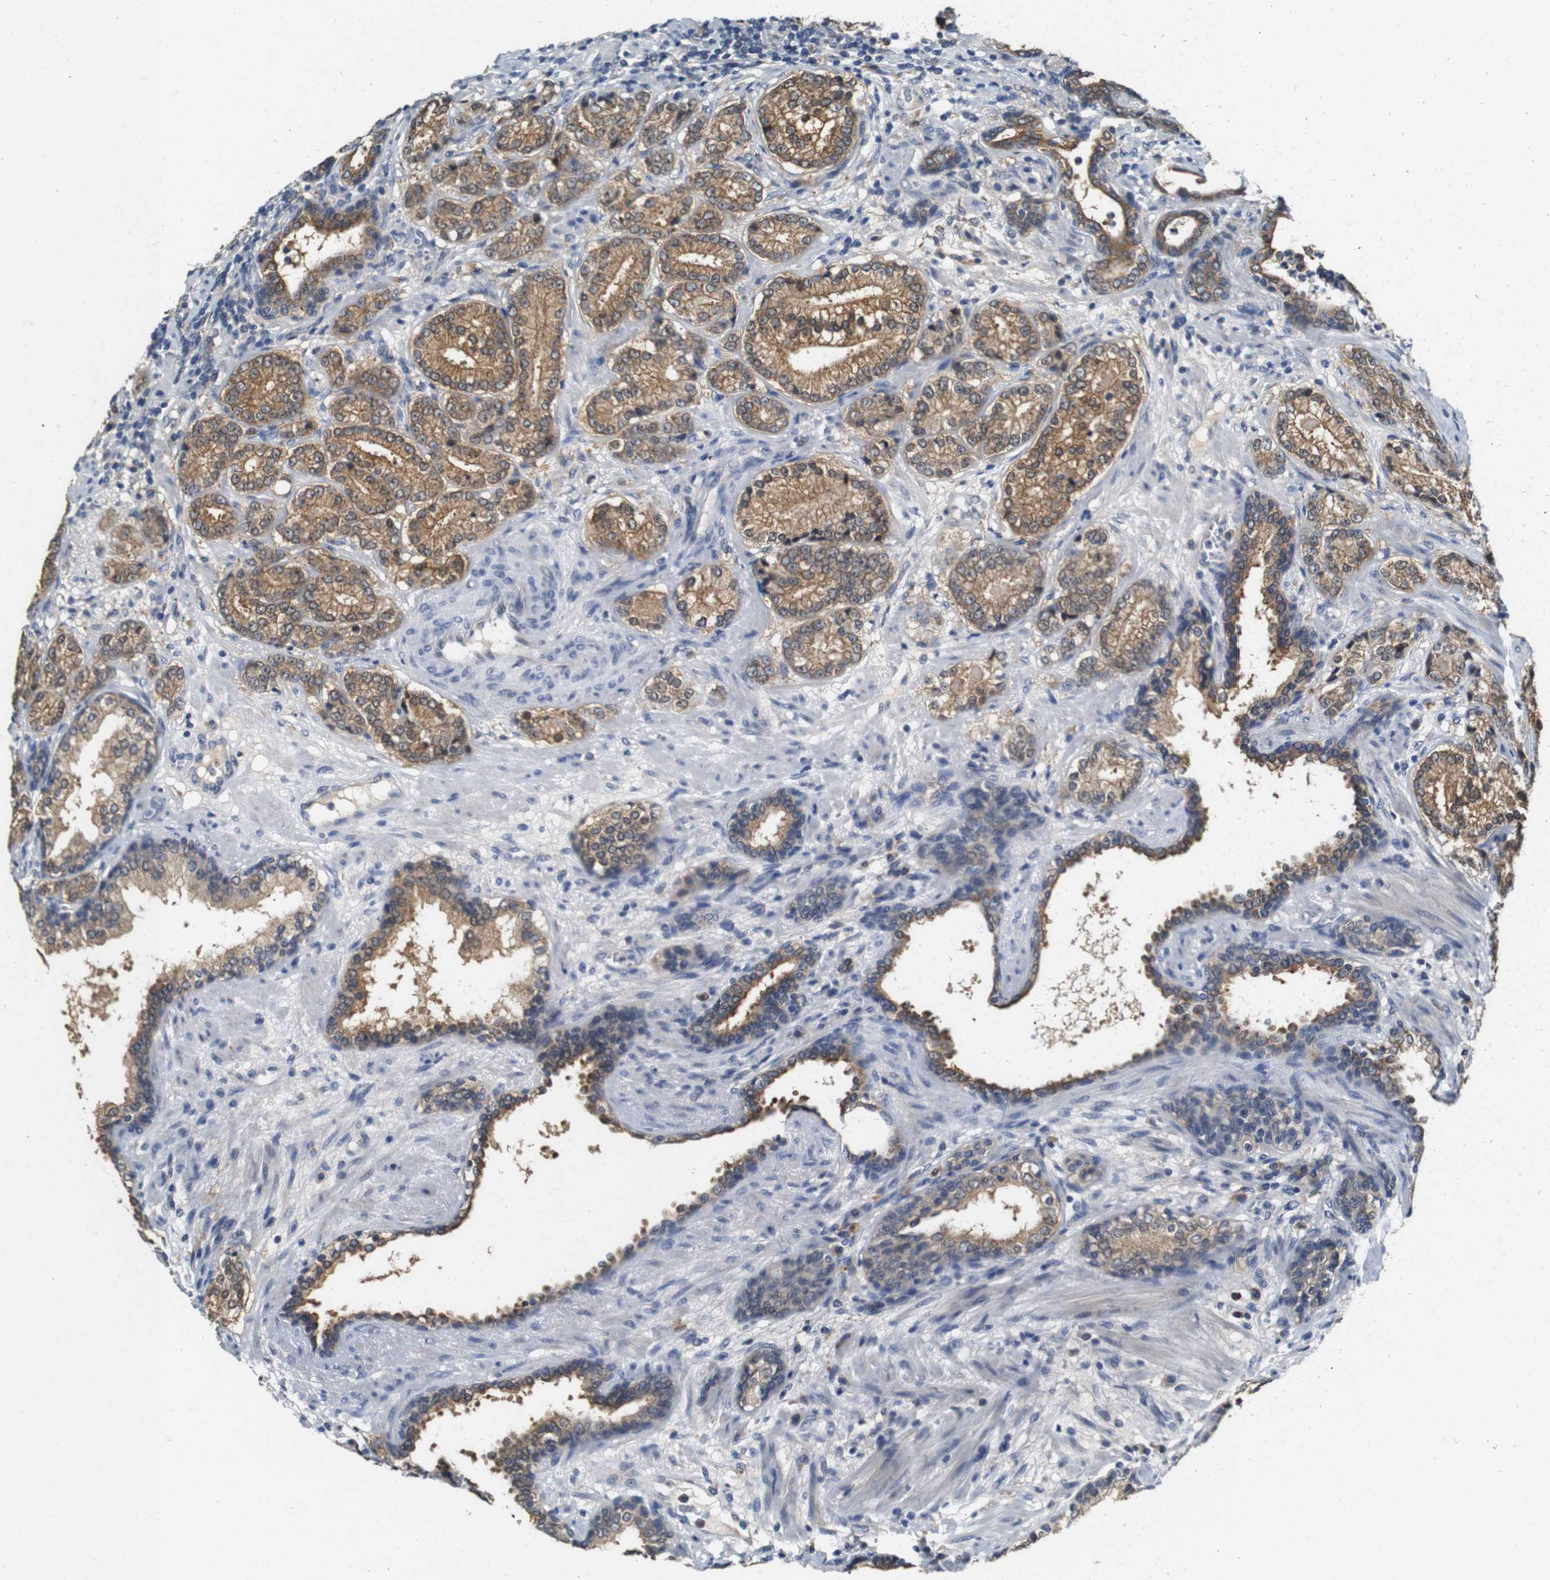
{"staining": {"intensity": "moderate", "quantity": ">75%", "location": "cytoplasmic/membranous"}, "tissue": "prostate cancer", "cell_type": "Tumor cells", "image_type": "cancer", "snomed": [{"axis": "morphology", "description": "Adenocarcinoma, High grade"}, {"axis": "topography", "description": "Prostate"}], "caption": "The immunohistochemical stain highlights moderate cytoplasmic/membranous positivity in tumor cells of prostate cancer tissue.", "gene": "NEBL", "patient": {"sex": "male", "age": 61}}